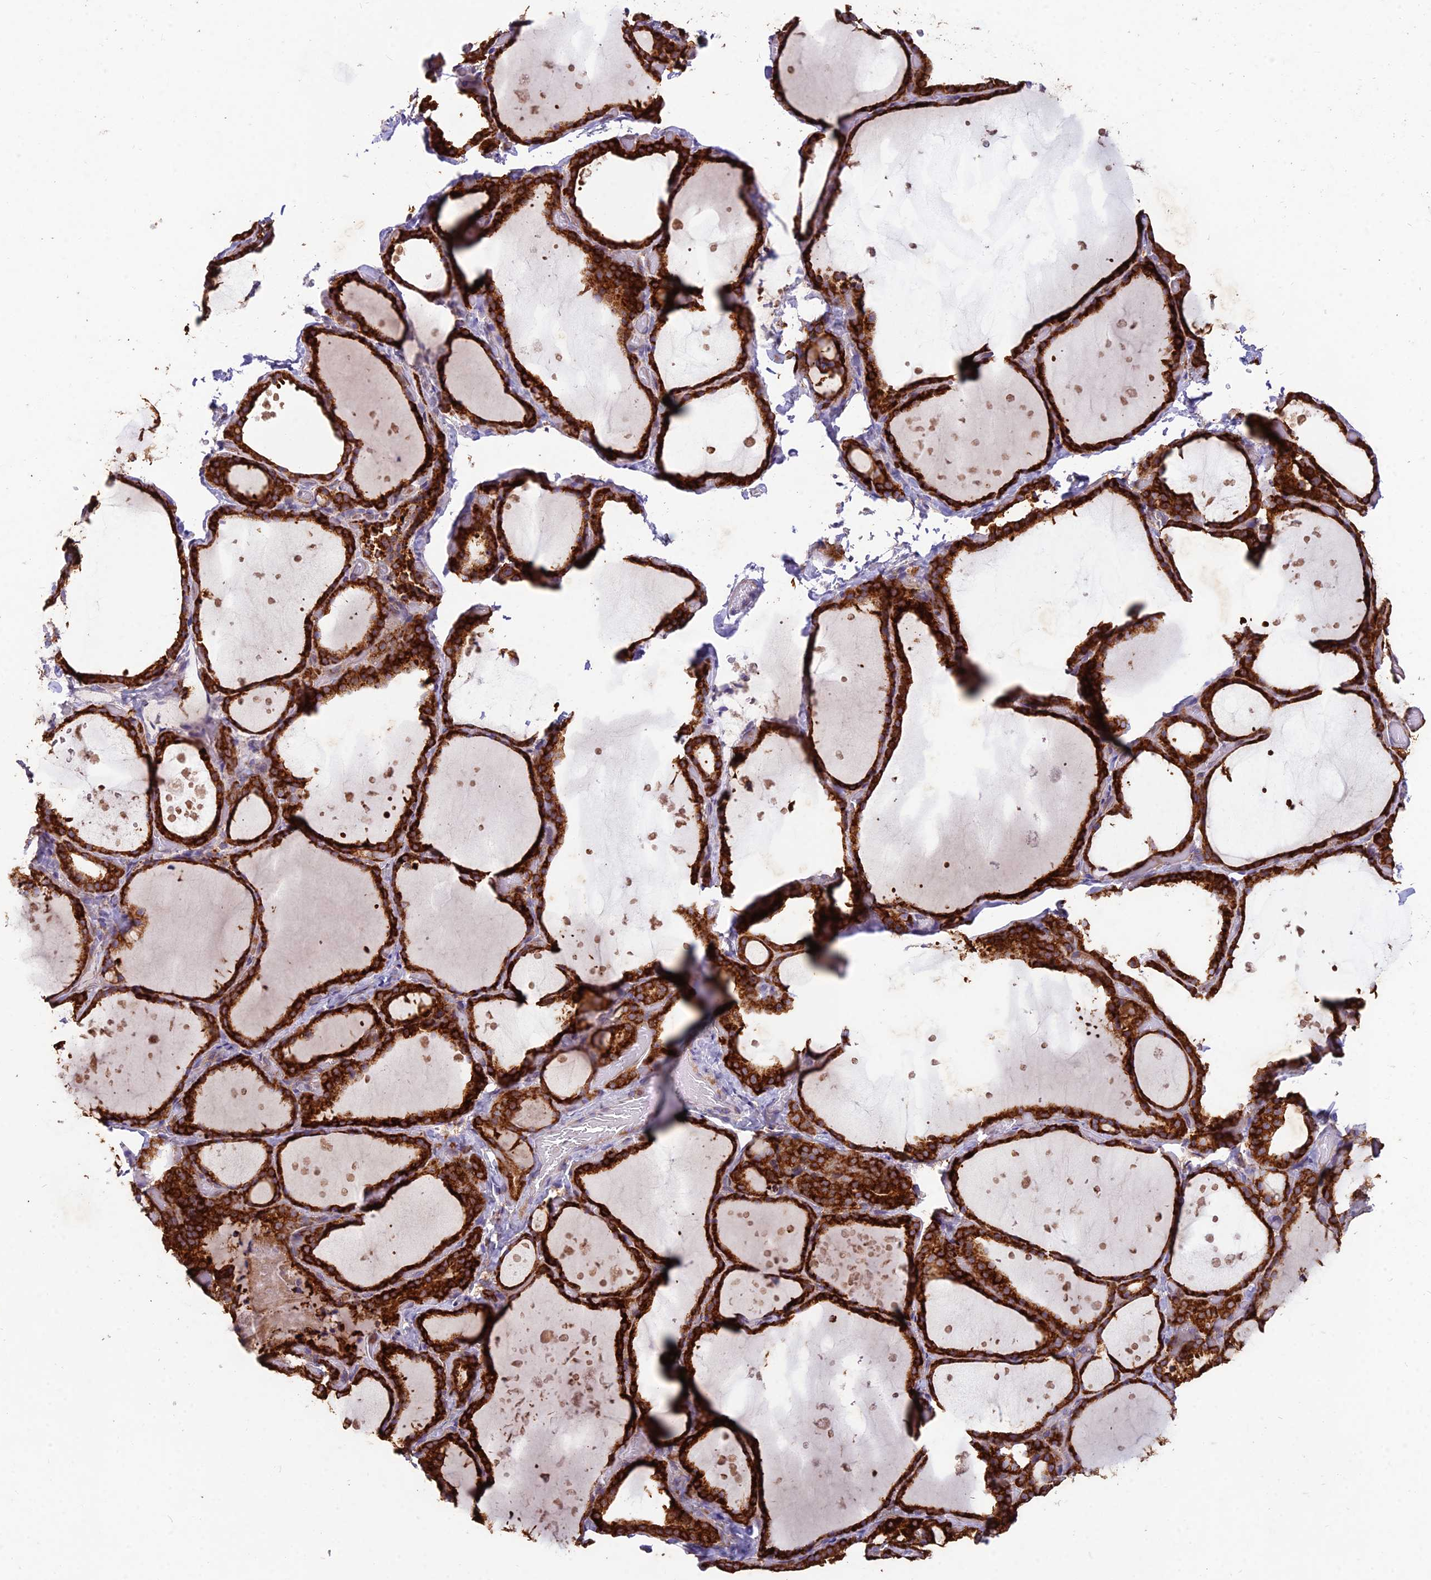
{"staining": {"intensity": "strong", "quantity": ">75%", "location": "cytoplasmic/membranous"}, "tissue": "thyroid gland", "cell_type": "Glandular cells", "image_type": "normal", "snomed": [{"axis": "morphology", "description": "Normal tissue, NOS"}, {"axis": "topography", "description": "Thyroid gland"}], "caption": "Benign thyroid gland displays strong cytoplasmic/membranous staining in about >75% of glandular cells, visualized by immunohistochemistry.", "gene": "NXNL2", "patient": {"sex": "female", "age": 44}}